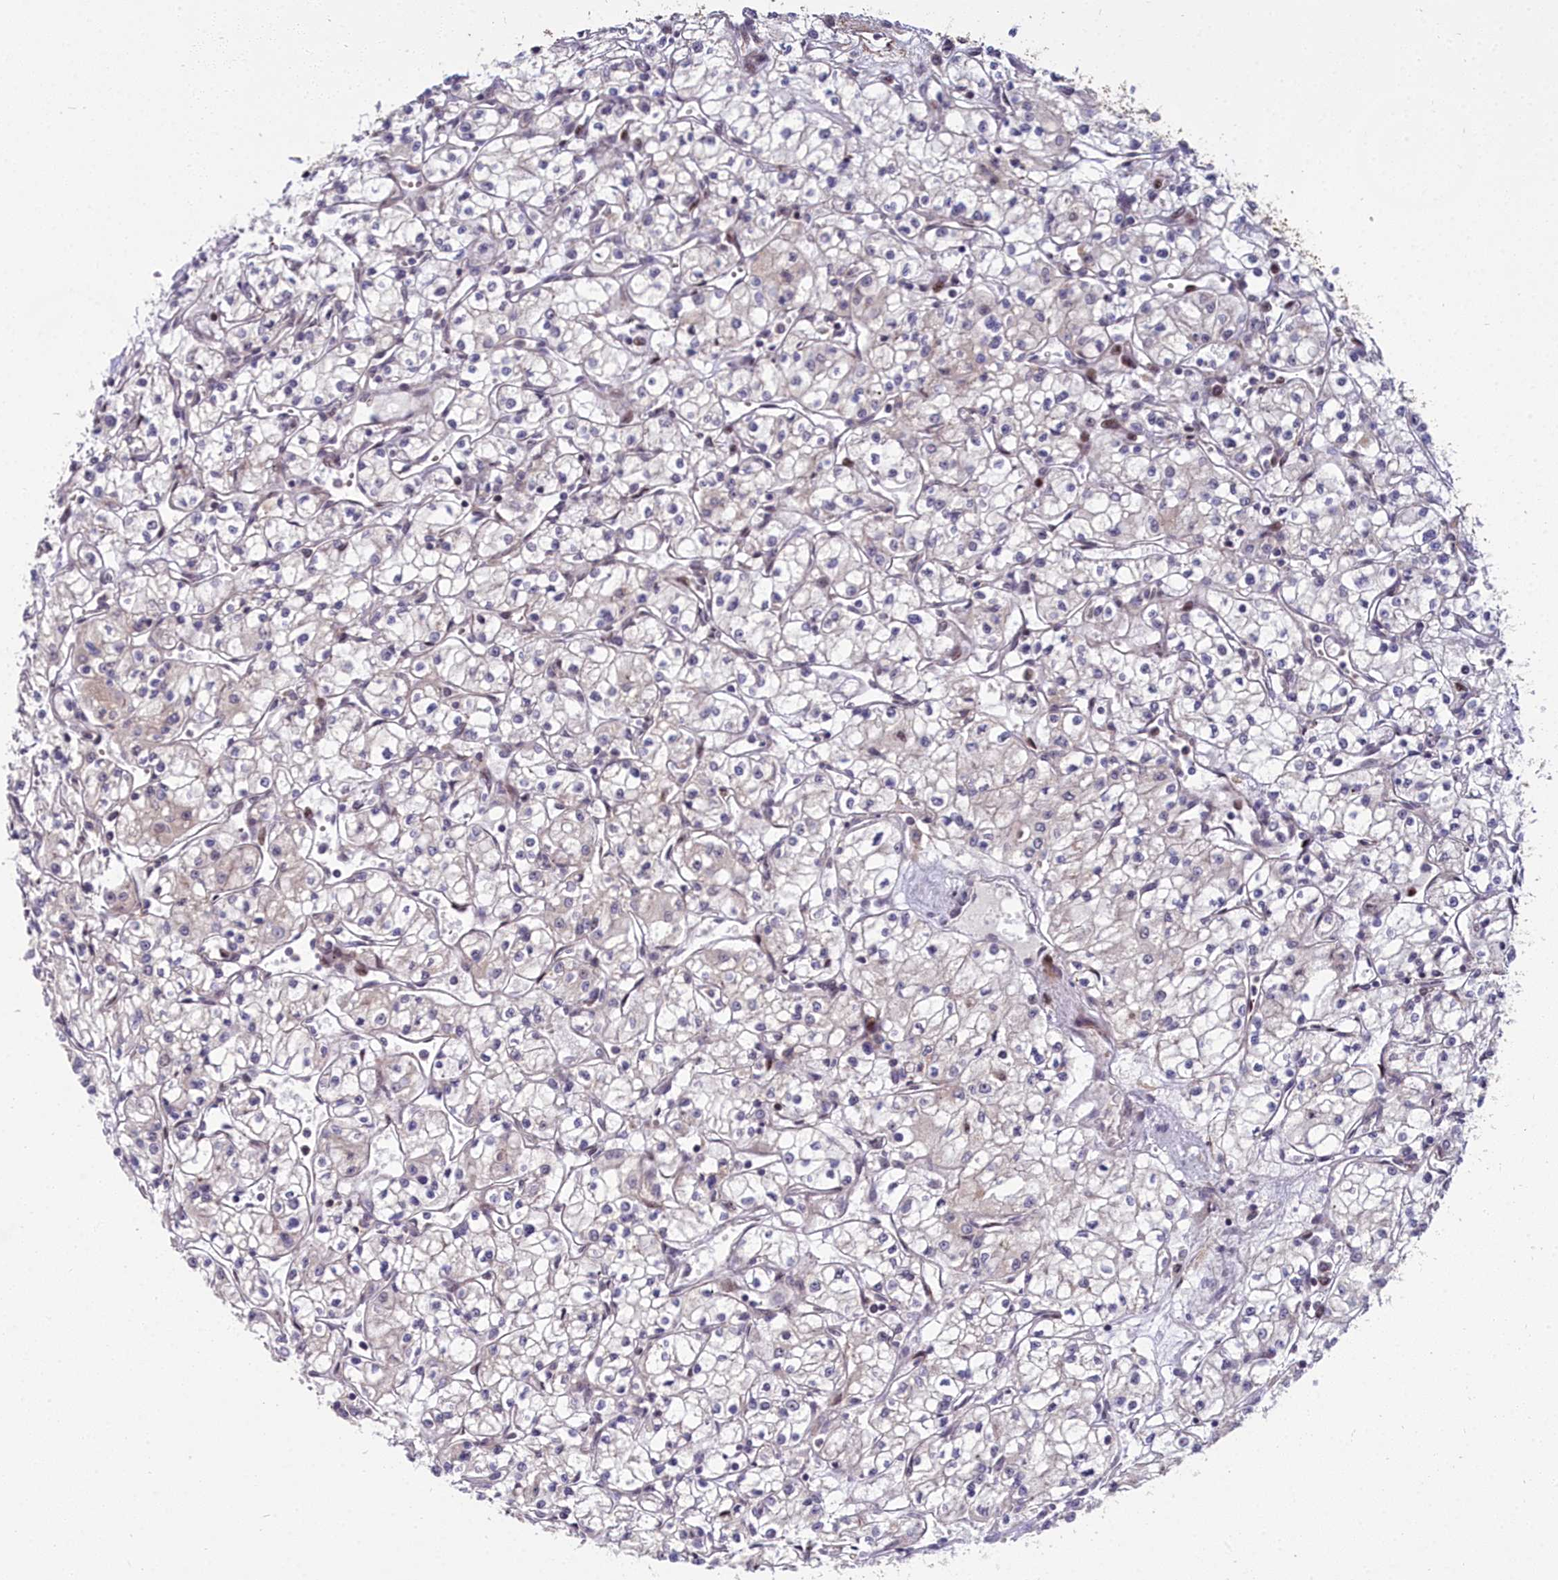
{"staining": {"intensity": "negative", "quantity": "none", "location": "none"}, "tissue": "renal cancer", "cell_type": "Tumor cells", "image_type": "cancer", "snomed": [{"axis": "morphology", "description": "Adenocarcinoma, NOS"}, {"axis": "topography", "description": "Kidney"}], "caption": "Human renal cancer stained for a protein using immunohistochemistry displays no staining in tumor cells.", "gene": "MRPS11", "patient": {"sex": "male", "age": 59}}